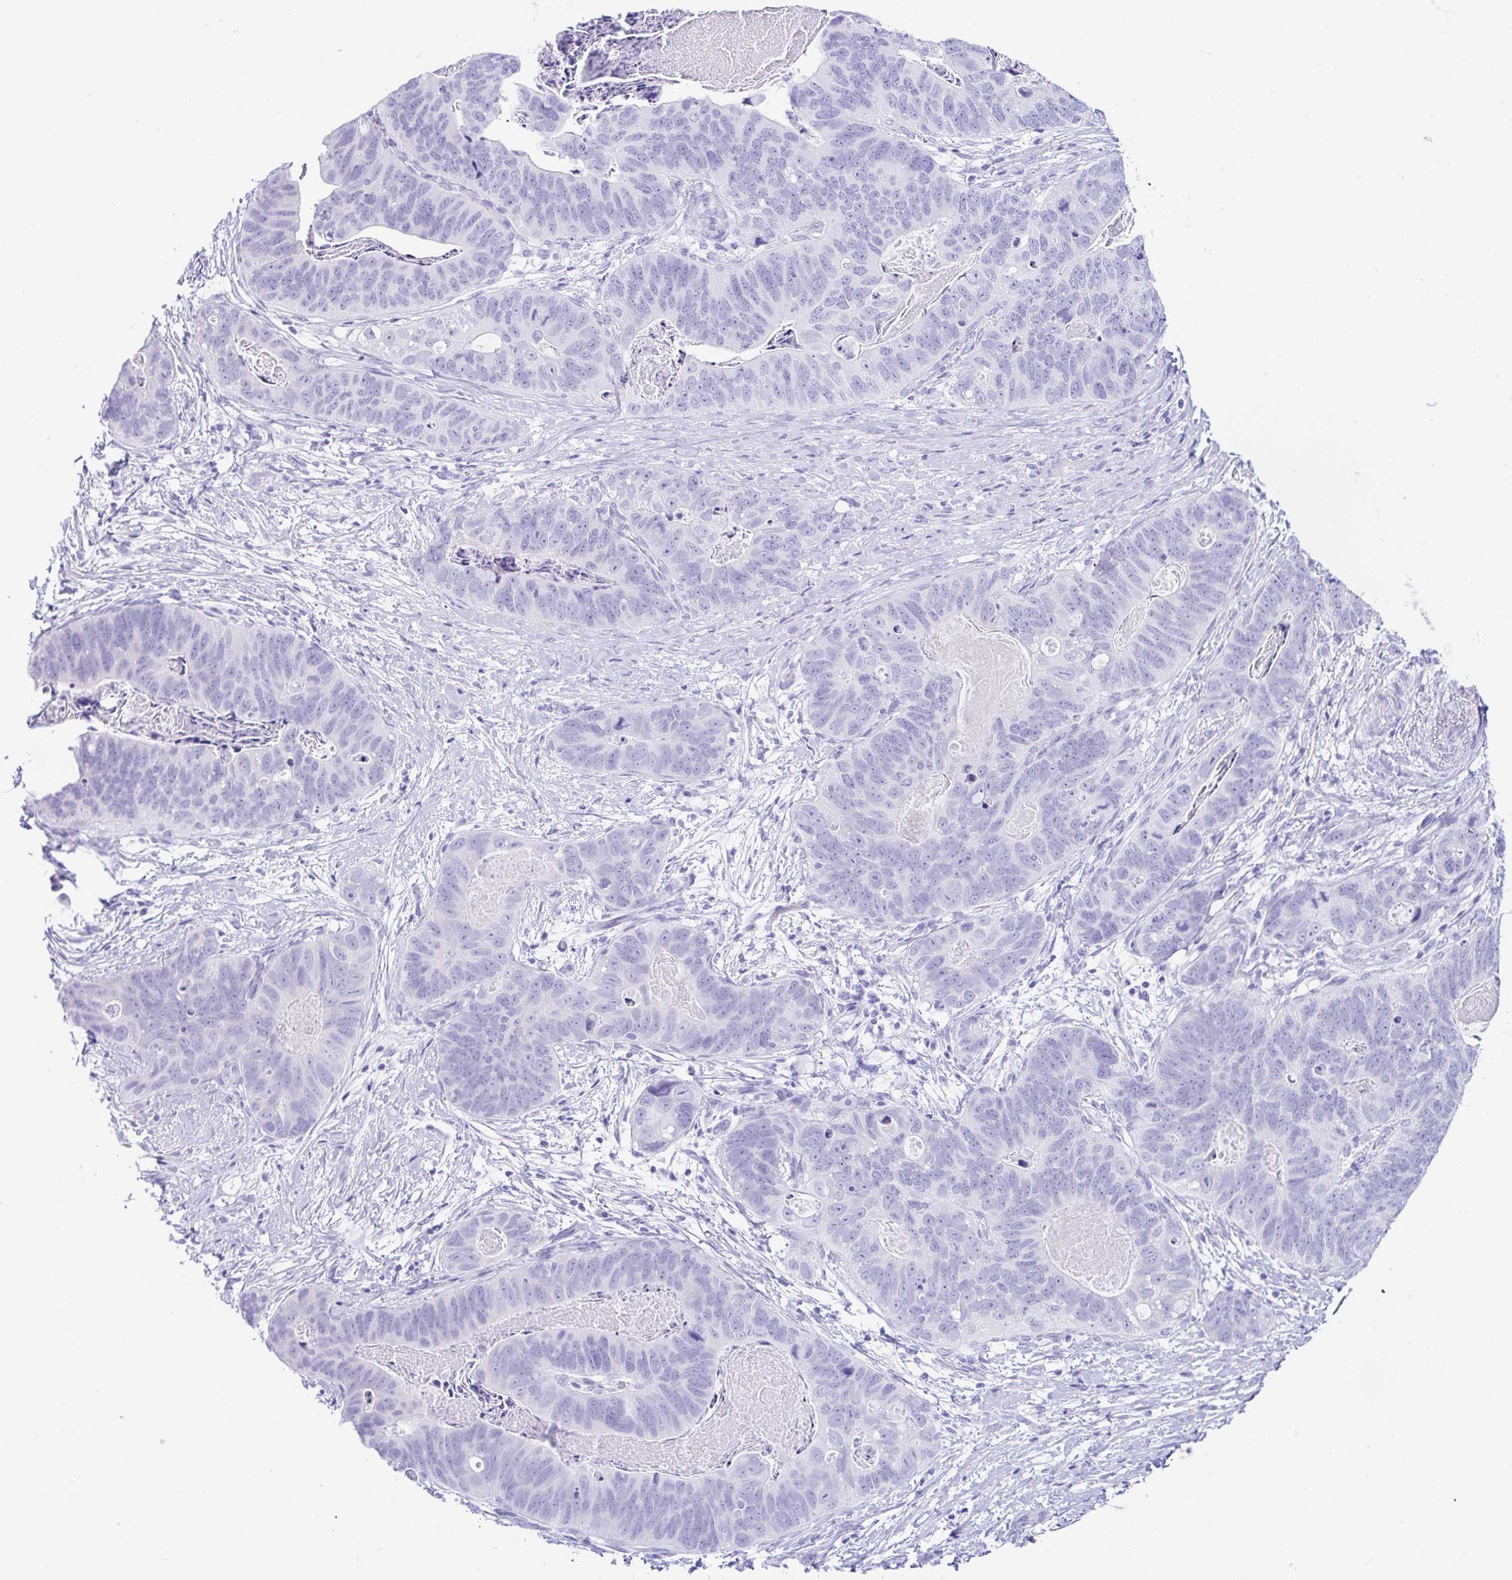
{"staining": {"intensity": "negative", "quantity": "none", "location": "none"}, "tissue": "stomach cancer", "cell_type": "Tumor cells", "image_type": "cancer", "snomed": [{"axis": "morphology", "description": "Normal tissue, NOS"}, {"axis": "morphology", "description": "Adenocarcinoma, NOS"}, {"axis": "topography", "description": "Stomach"}], "caption": "Tumor cells are negative for protein expression in human stomach cancer.", "gene": "PAX8", "patient": {"sex": "female", "age": 89}}